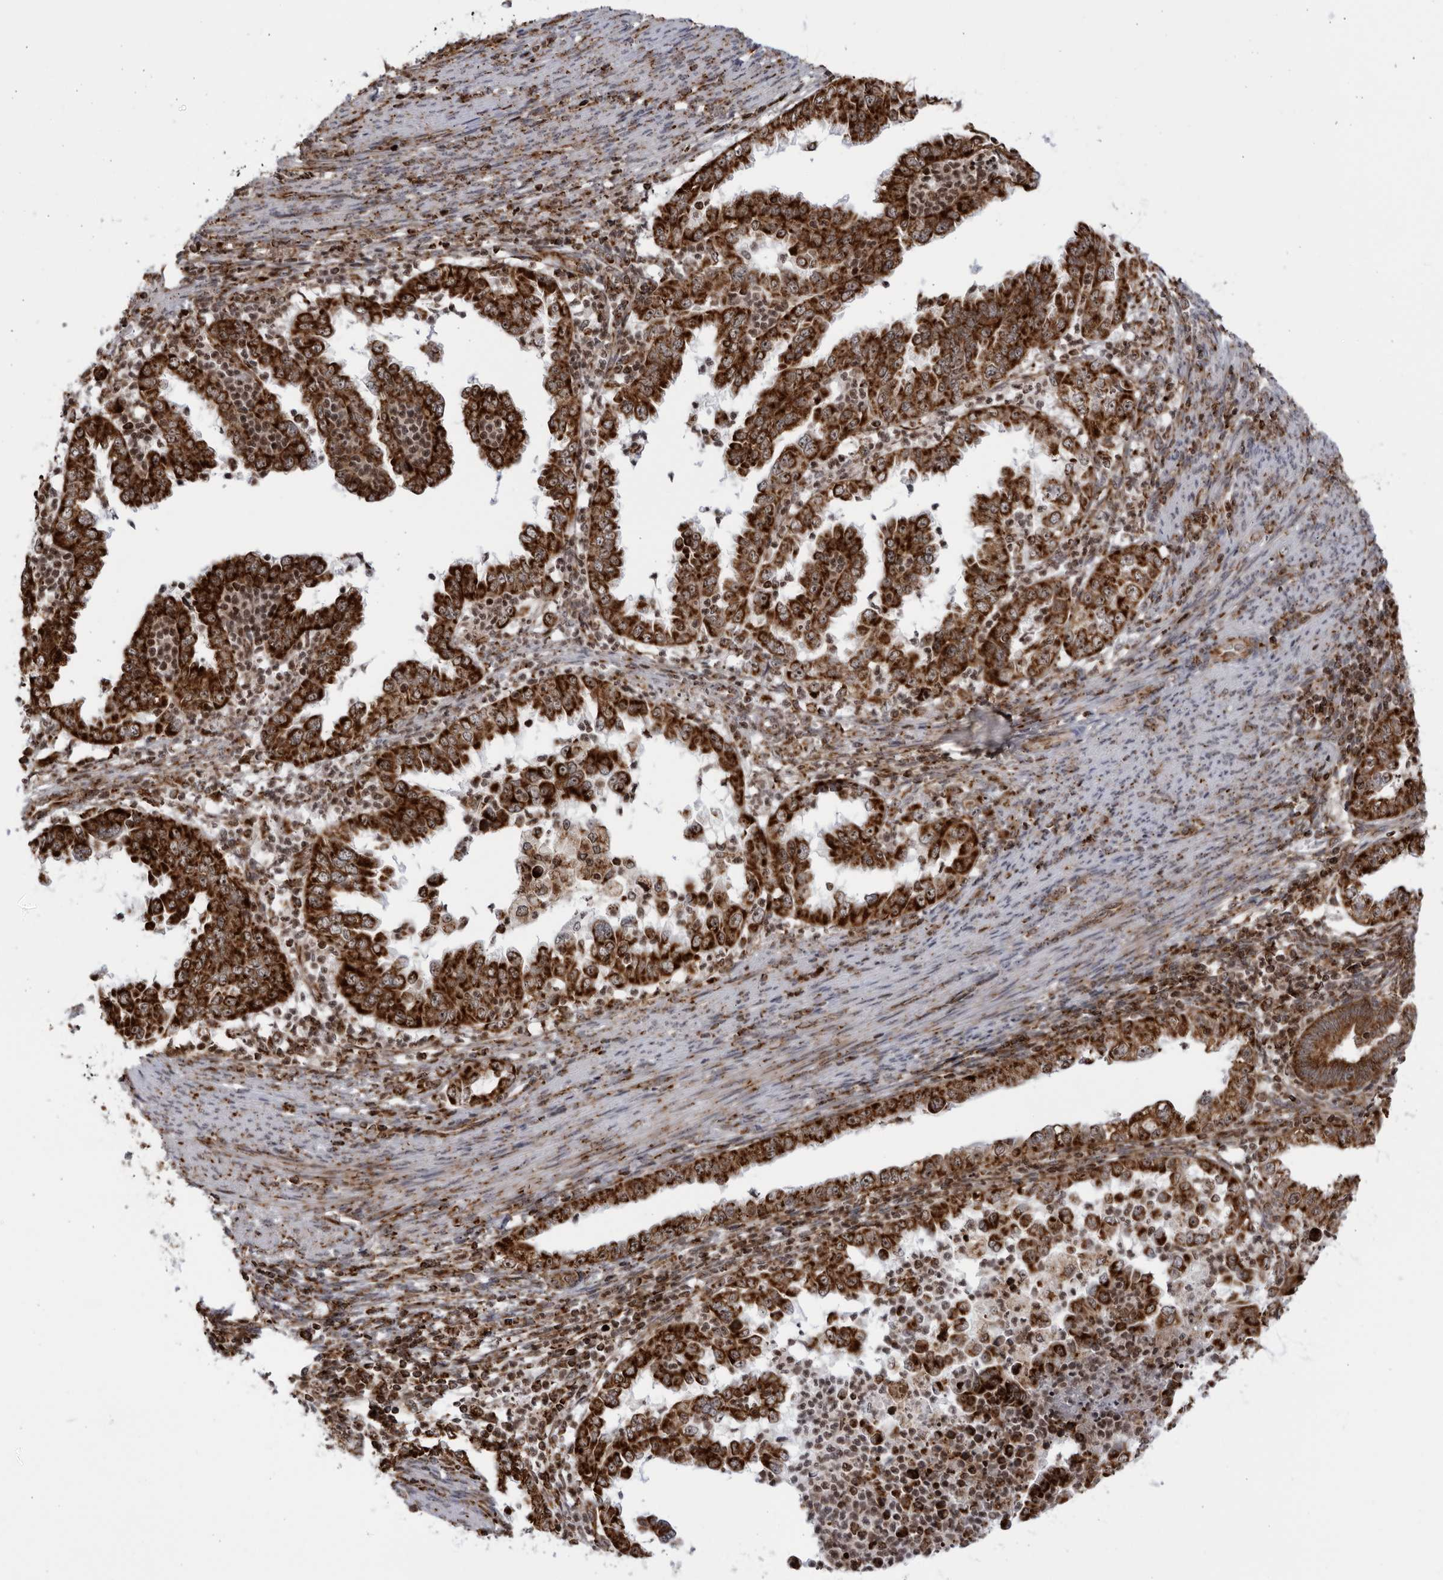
{"staining": {"intensity": "strong", "quantity": ">75%", "location": "cytoplasmic/membranous"}, "tissue": "endometrial cancer", "cell_type": "Tumor cells", "image_type": "cancer", "snomed": [{"axis": "morphology", "description": "Adenocarcinoma, NOS"}, {"axis": "topography", "description": "Endometrium"}], "caption": "Brown immunohistochemical staining in adenocarcinoma (endometrial) reveals strong cytoplasmic/membranous staining in approximately >75% of tumor cells.", "gene": "RBM34", "patient": {"sex": "female", "age": 85}}